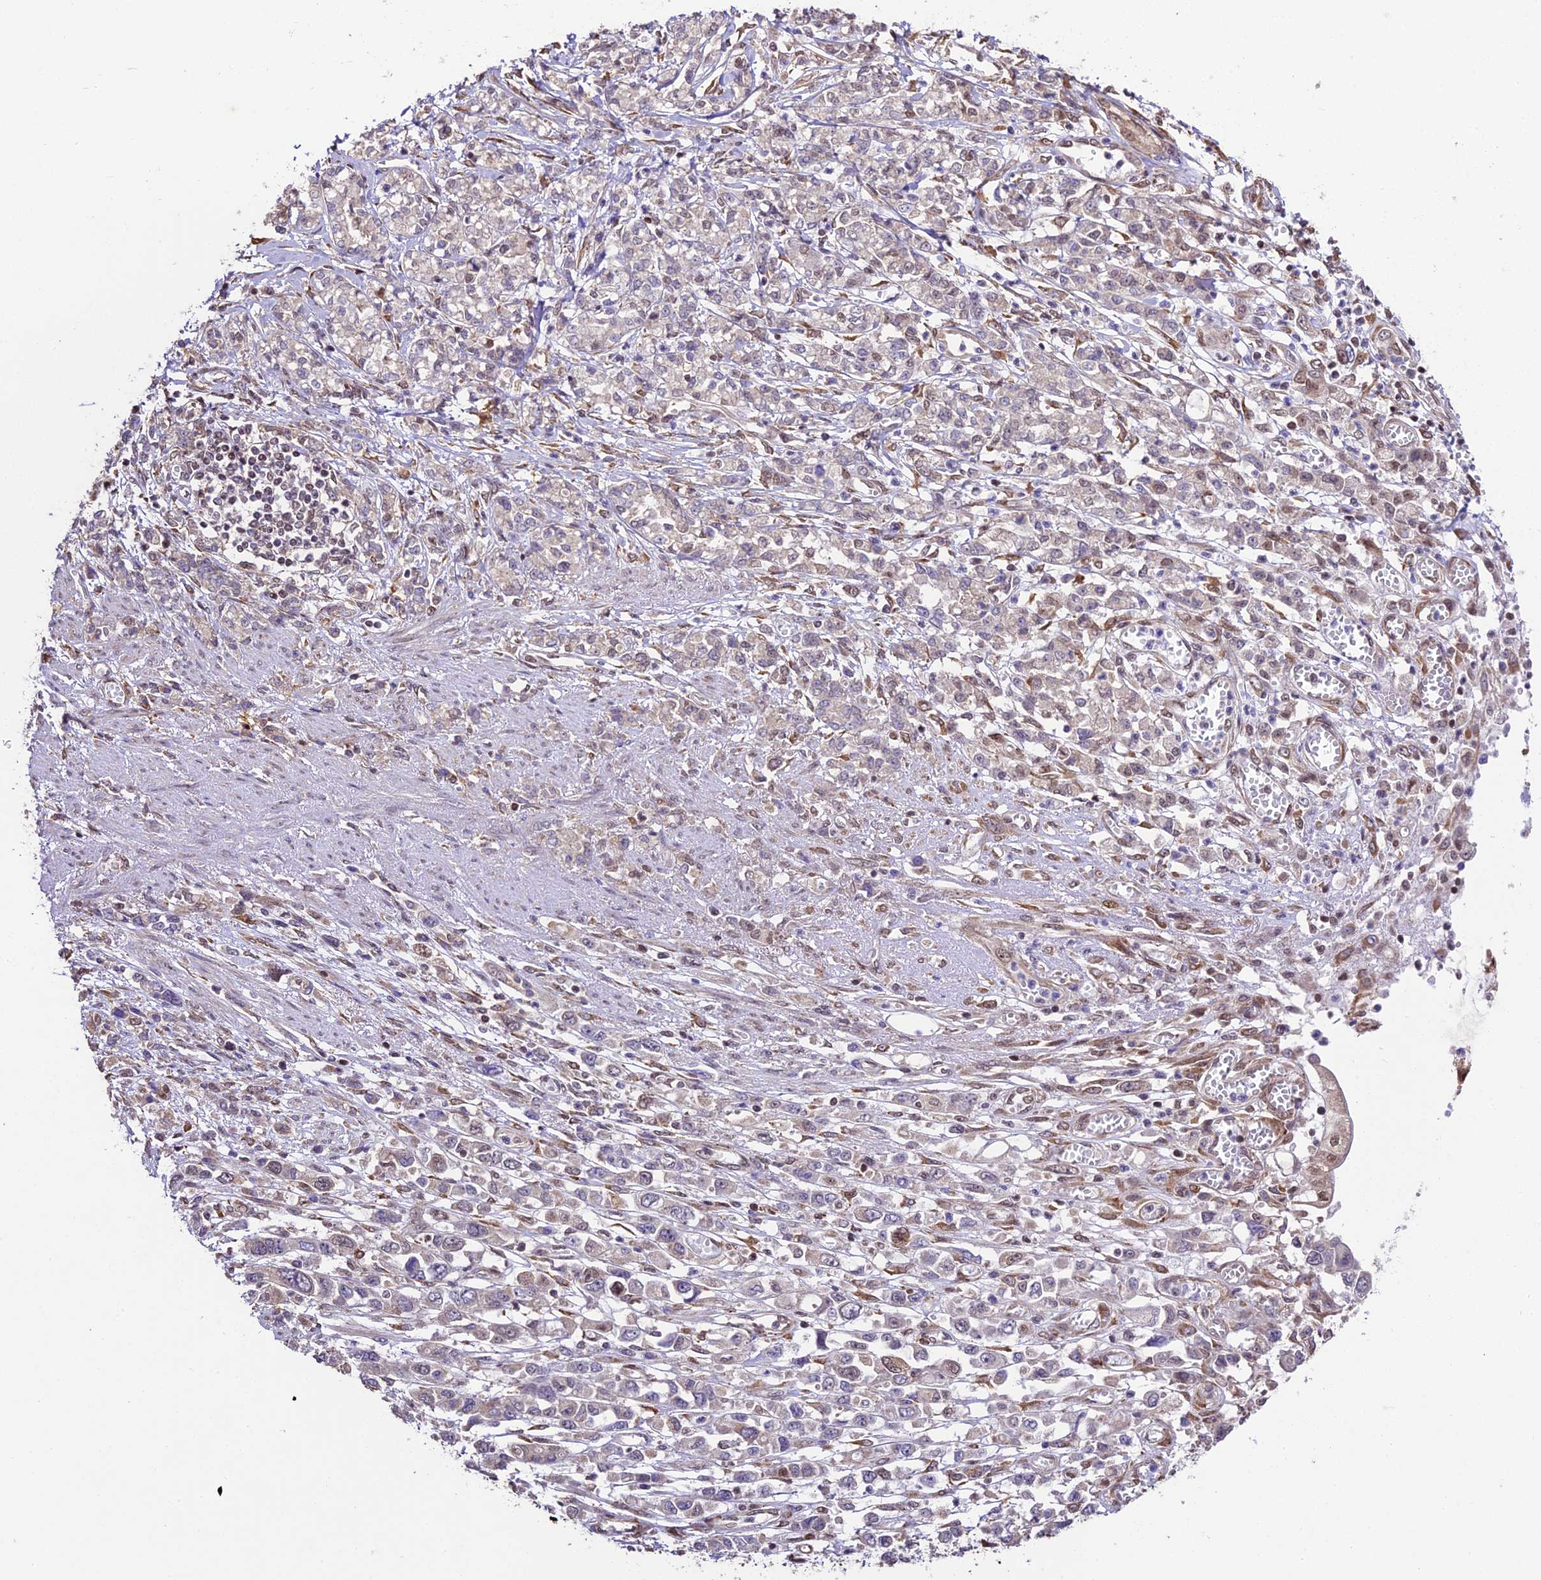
{"staining": {"intensity": "negative", "quantity": "none", "location": "none"}, "tissue": "stomach cancer", "cell_type": "Tumor cells", "image_type": "cancer", "snomed": [{"axis": "morphology", "description": "Adenocarcinoma, NOS"}, {"axis": "topography", "description": "Stomach"}], "caption": "Tumor cells are negative for protein expression in human adenocarcinoma (stomach). Brightfield microscopy of immunohistochemistry (IHC) stained with DAB (3,3'-diaminobenzidine) (brown) and hematoxylin (blue), captured at high magnification.", "gene": "TRIM22", "patient": {"sex": "female", "age": 76}}